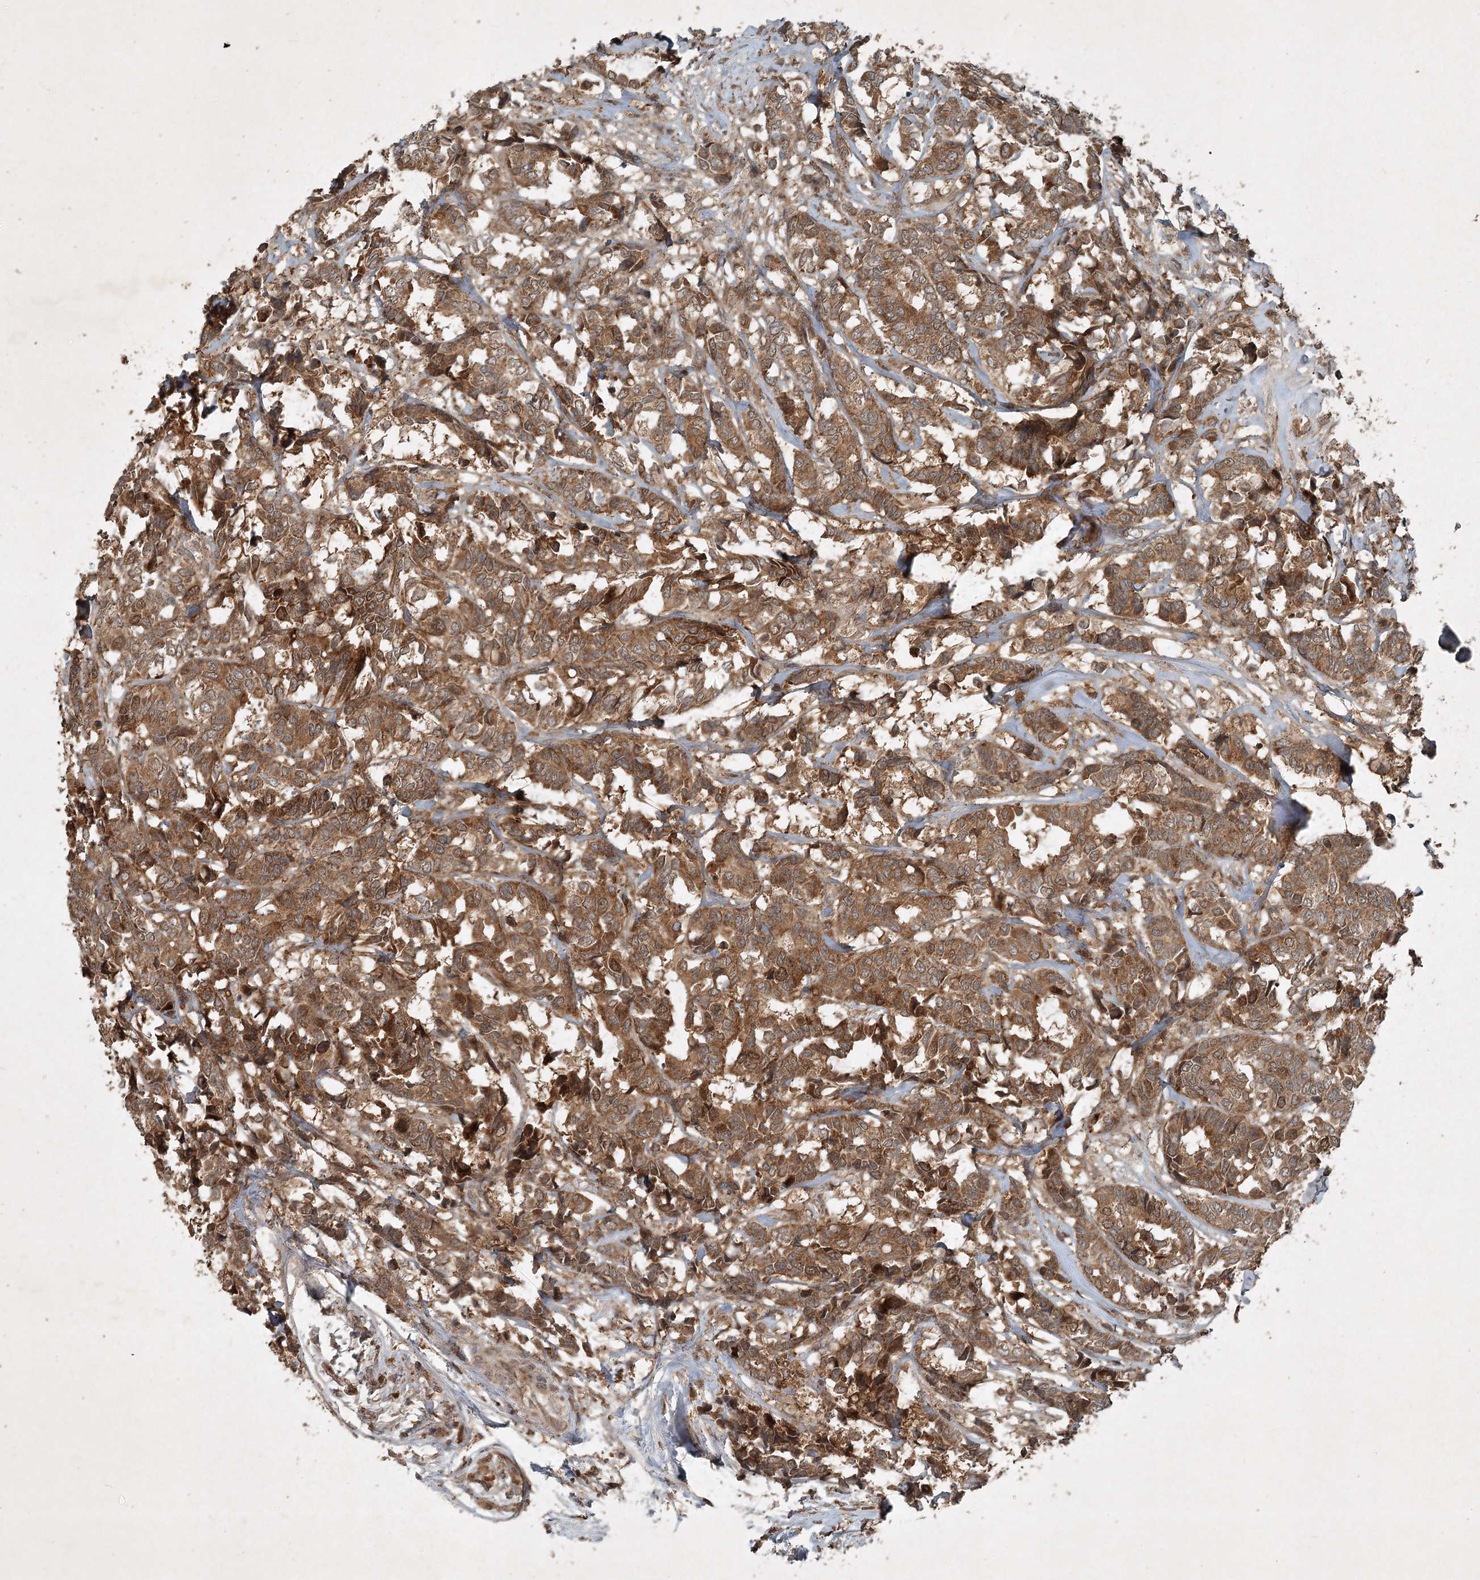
{"staining": {"intensity": "moderate", "quantity": ">75%", "location": "cytoplasmic/membranous"}, "tissue": "breast cancer", "cell_type": "Tumor cells", "image_type": "cancer", "snomed": [{"axis": "morphology", "description": "Duct carcinoma"}, {"axis": "topography", "description": "Breast"}], "caption": "A micrograph of intraductal carcinoma (breast) stained for a protein shows moderate cytoplasmic/membranous brown staining in tumor cells. (Brightfield microscopy of DAB IHC at high magnification).", "gene": "UNC93A", "patient": {"sex": "female", "age": 87}}